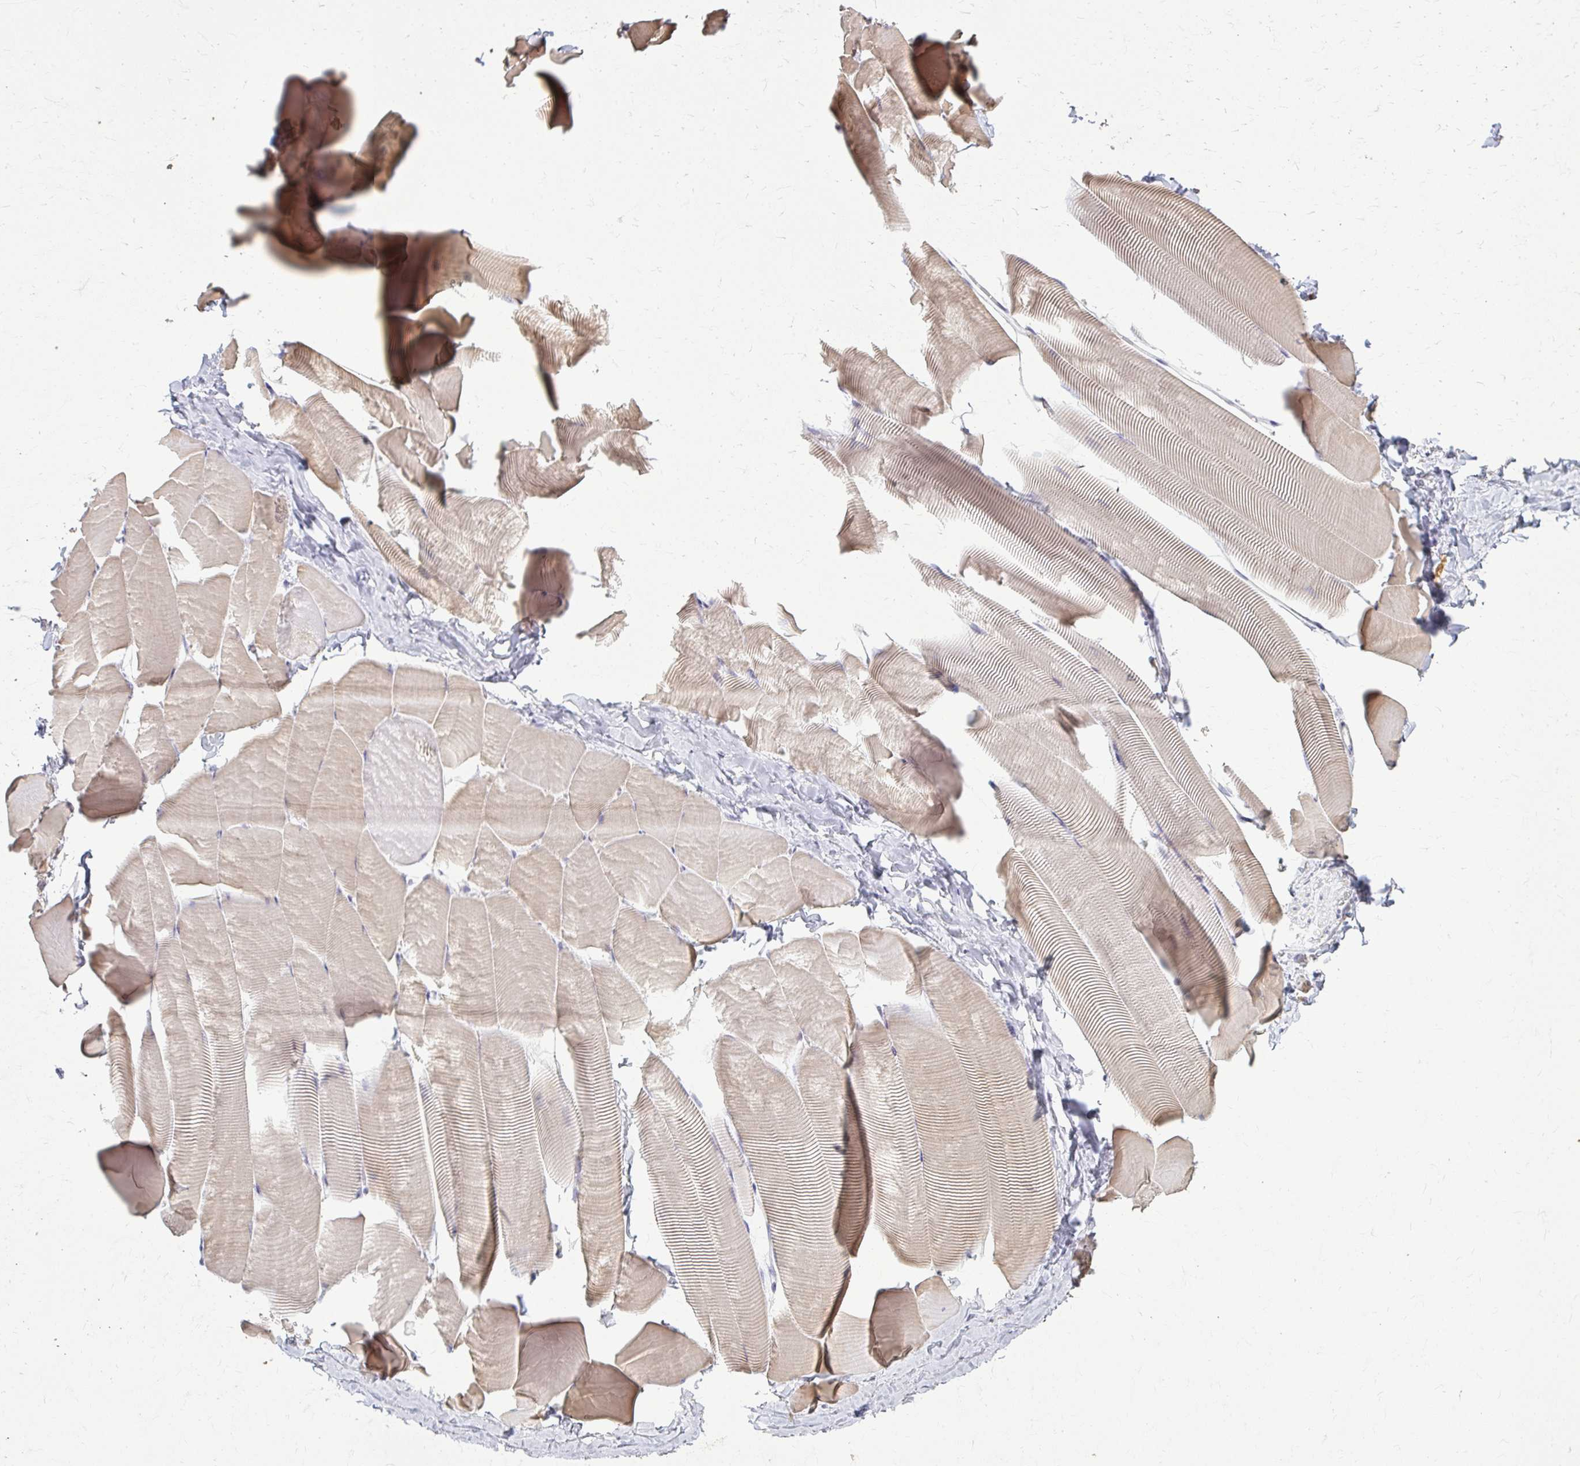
{"staining": {"intensity": "weak", "quantity": ">75%", "location": "cytoplasmic/membranous"}, "tissue": "skeletal muscle", "cell_type": "Myocytes", "image_type": "normal", "snomed": [{"axis": "morphology", "description": "Normal tissue, NOS"}, {"axis": "topography", "description": "Skeletal muscle"}], "caption": "Immunohistochemical staining of benign human skeletal muscle exhibits weak cytoplasmic/membranous protein staining in about >75% of myocytes.", "gene": "TENM4", "patient": {"sex": "male", "age": 25}}